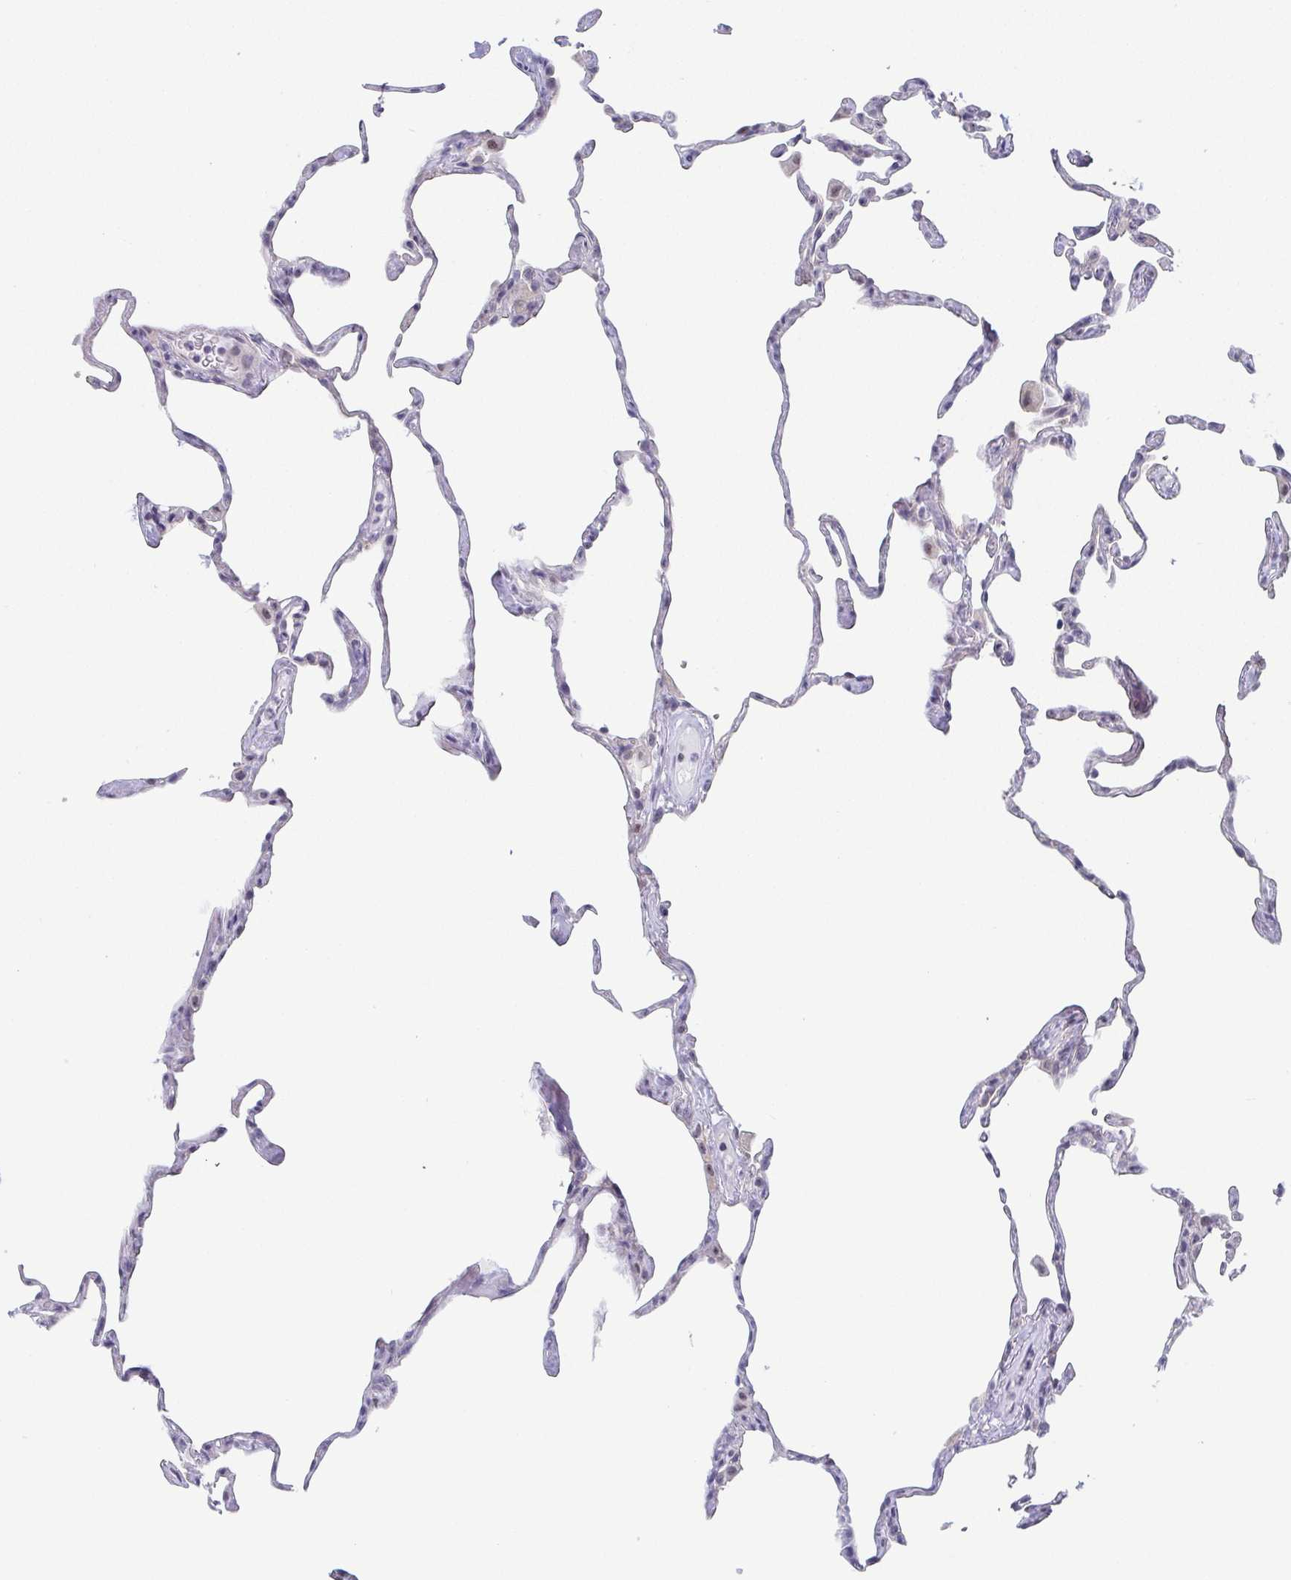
{"staining": {"intensity": "negative", "quantity": "none", "location": "none"}, "tissue": "lung", "cell_type": "Alveolar cells", "image_type": "normal", "snomed": [{"axis": "morphology", "description": "Normal tissue, NOS"}, {"axis": "topography", "description": "Lung"}], "caption": "Image shows no protein positivity in alveolar cells of unremarkable lung. The staining is performed using DAB brown chromogen with nuclei counter-stained in using hematoxylin.", "gene": "EXOSC7", "patient": {"sex": "male", "age": 65}}